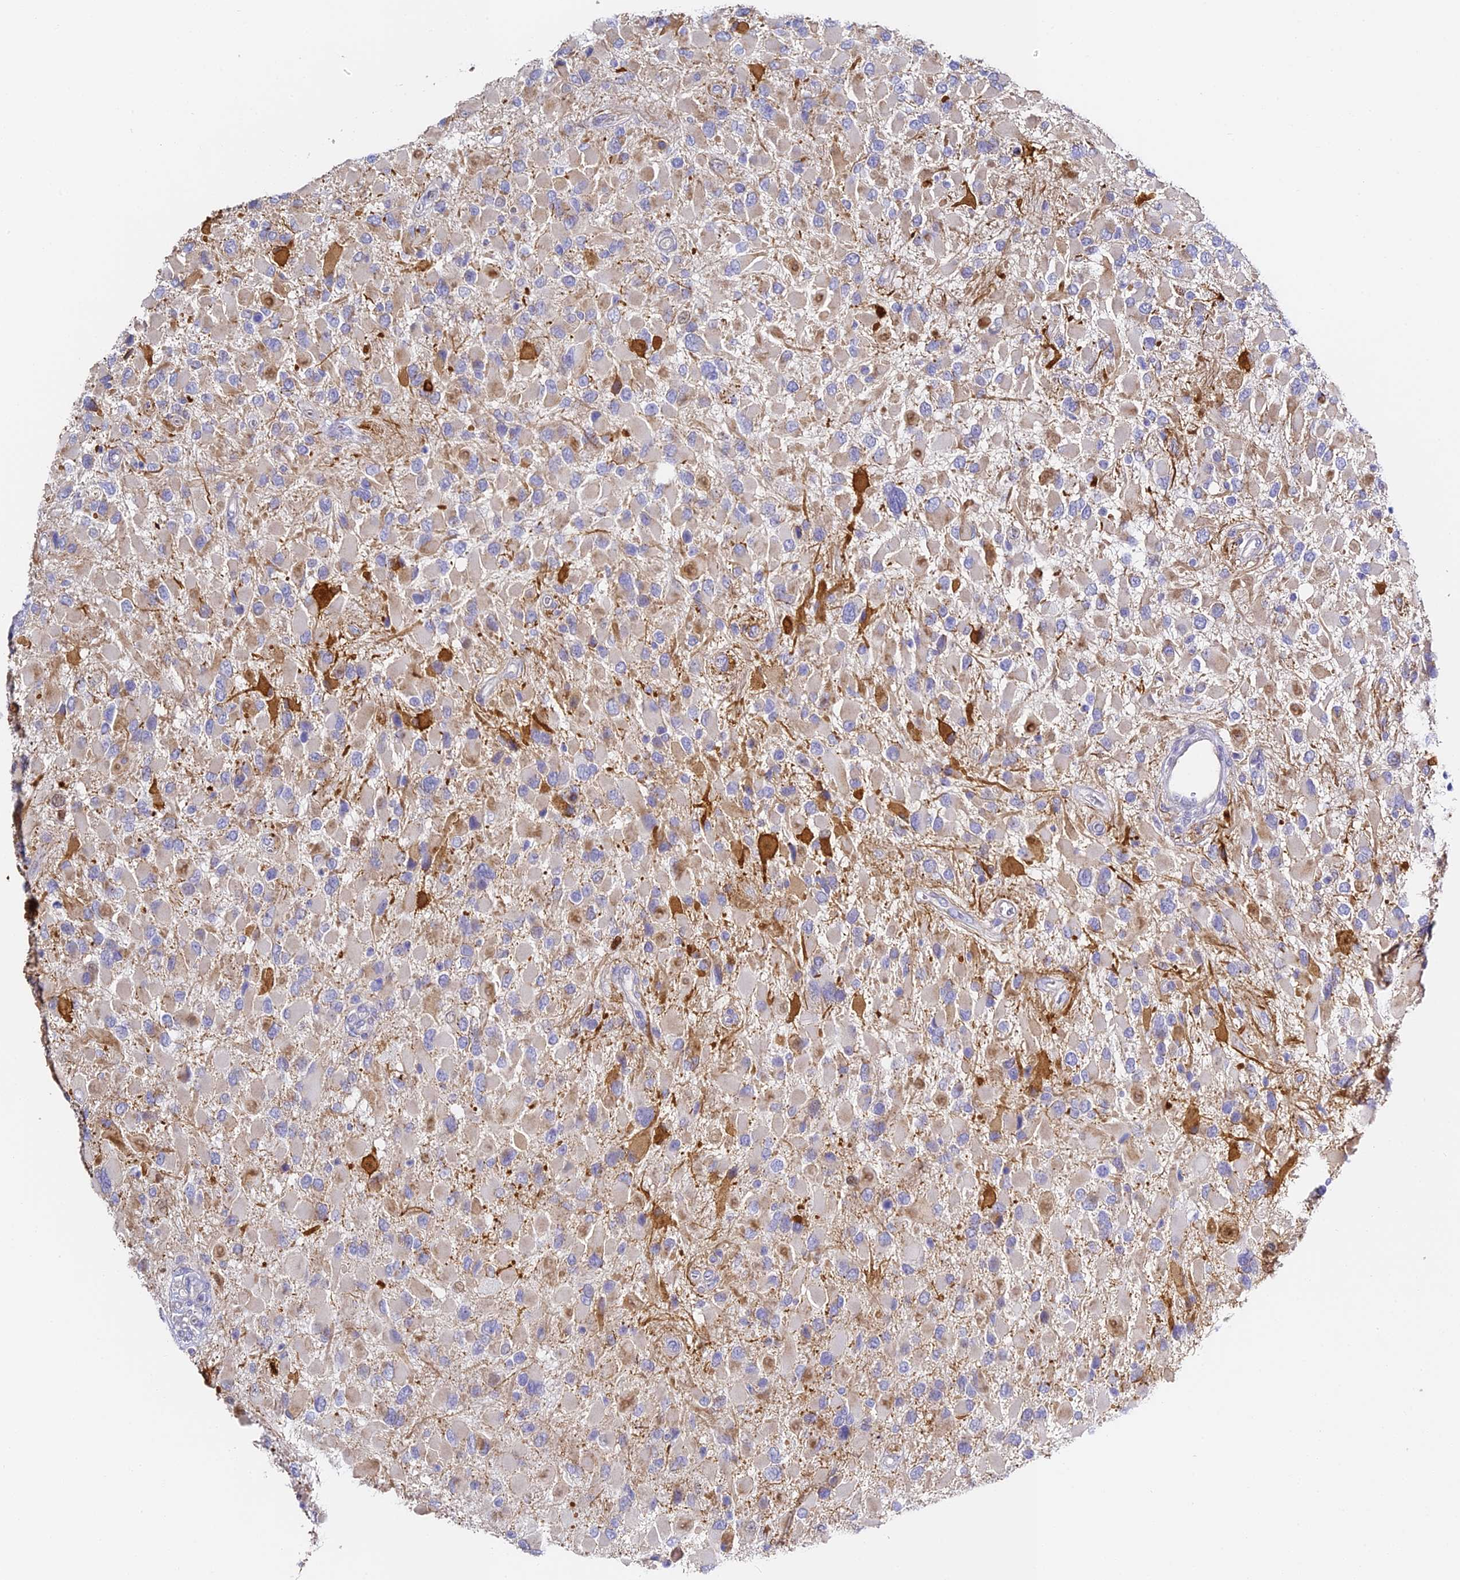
{"staining": {"intensity": "weak", "quantity": "<25%", "location": "cytoplasmic/membranous"}, "tissue": "glioma", "cell_type": "Tumor cells", "image_type": "cancer", "snomed": [{"axis": "morphology", "description": "Glioma, malignant, High grade"}, {"axis": "topography", "description": "Brain"}], "caption": "Tumor cells are negative for brown protein staining in high-grade glioma (malignant).", "gene": "SERP1", "patient": {"sex": "male", "age": 53}}